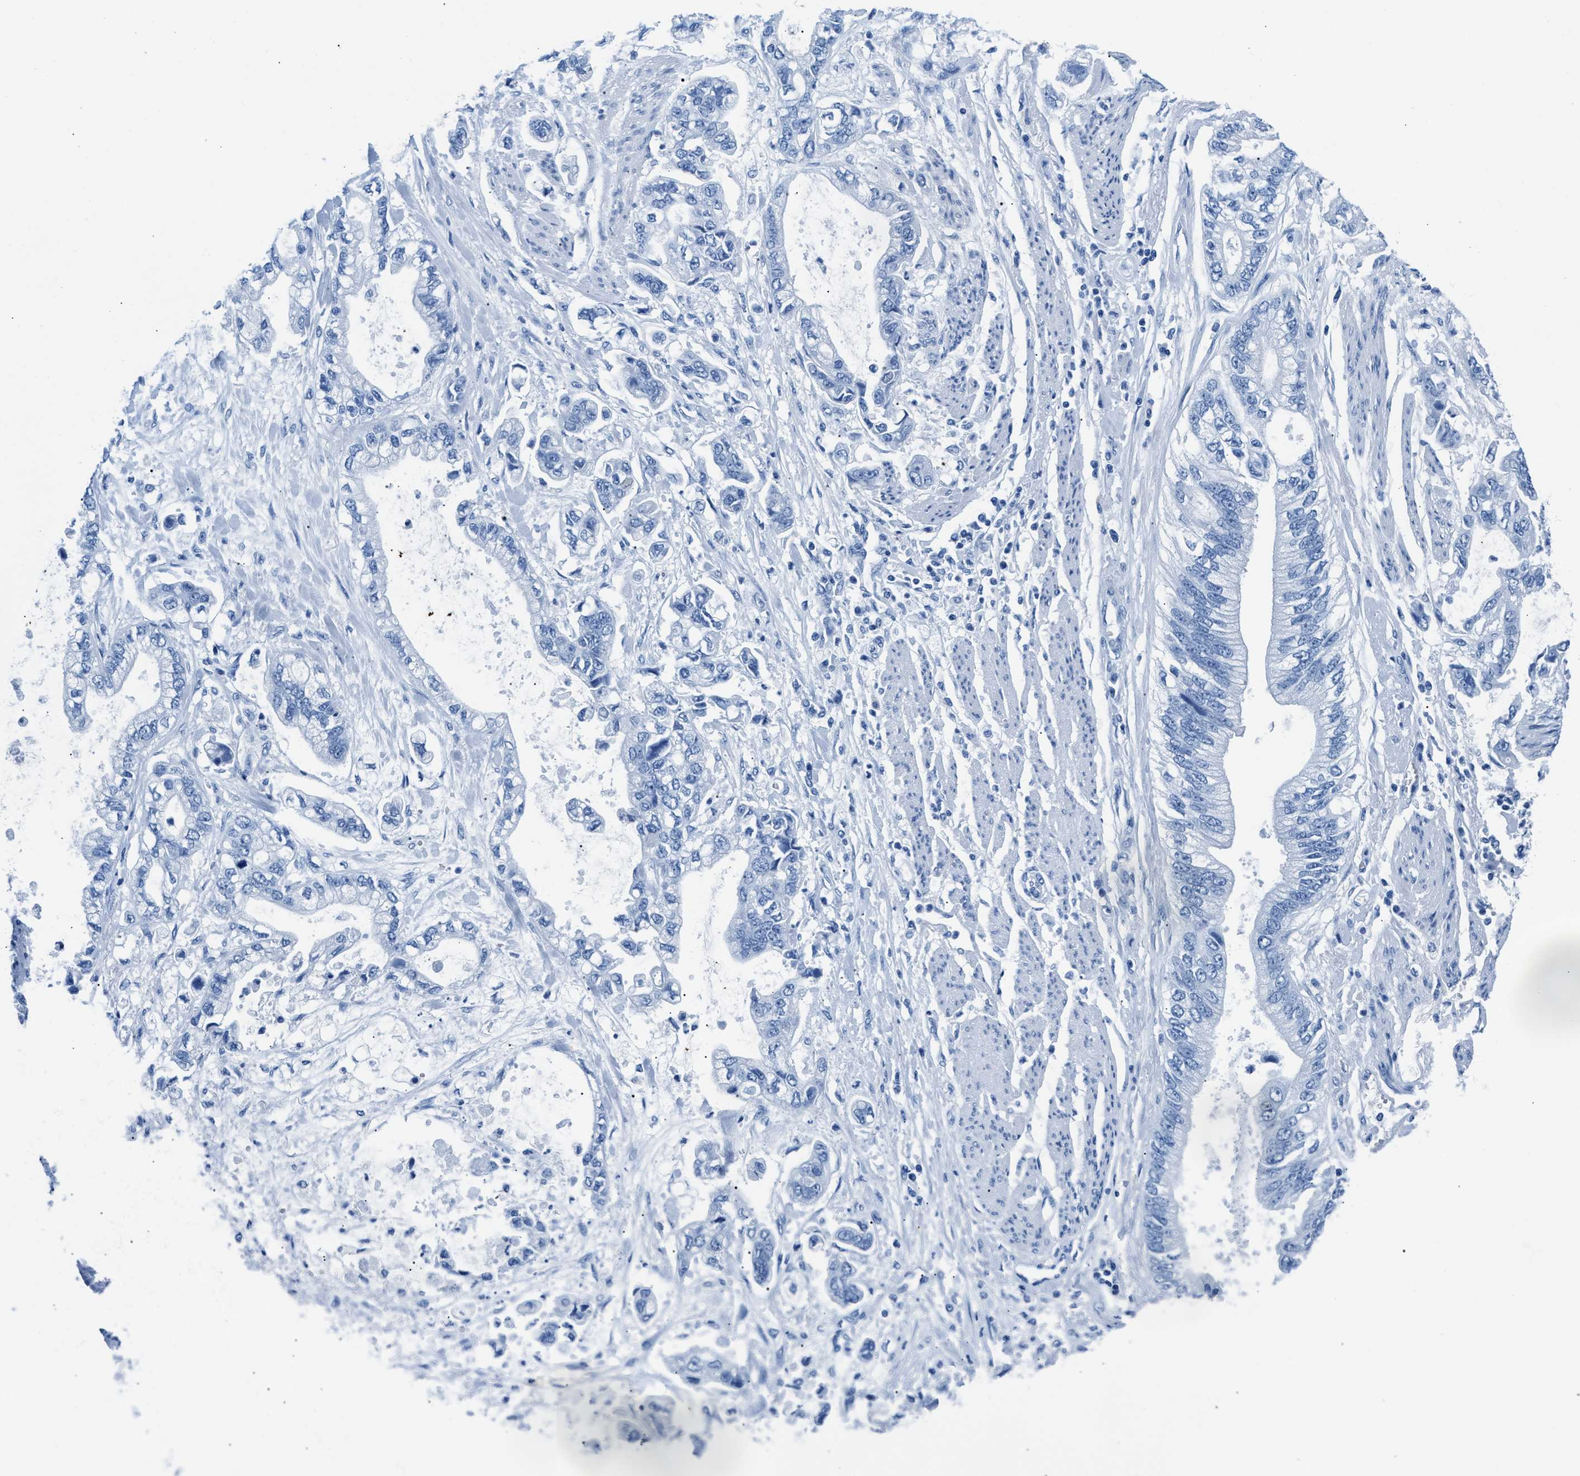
{"staining": {"intensity": "negative", "quantity": "none", "location": "none"}, "tissue": "stomach cancer", "cell_type": "Tumor cells", "image_type": "cancer", "snomed": [{"axis": "morphology", "description": "Normal tissue, NOS"}, {"axis": "morphology", "description": "Adenocarcinoma, NOS"}, {"axis": "topography", "description": "Stomach"}], "caption": "Stomach cancer was stained to show a protein in brown. There is no significant expression in tumor cells.", "gene": "CPS1", "patient": {"sex": "male", "age": 62}}